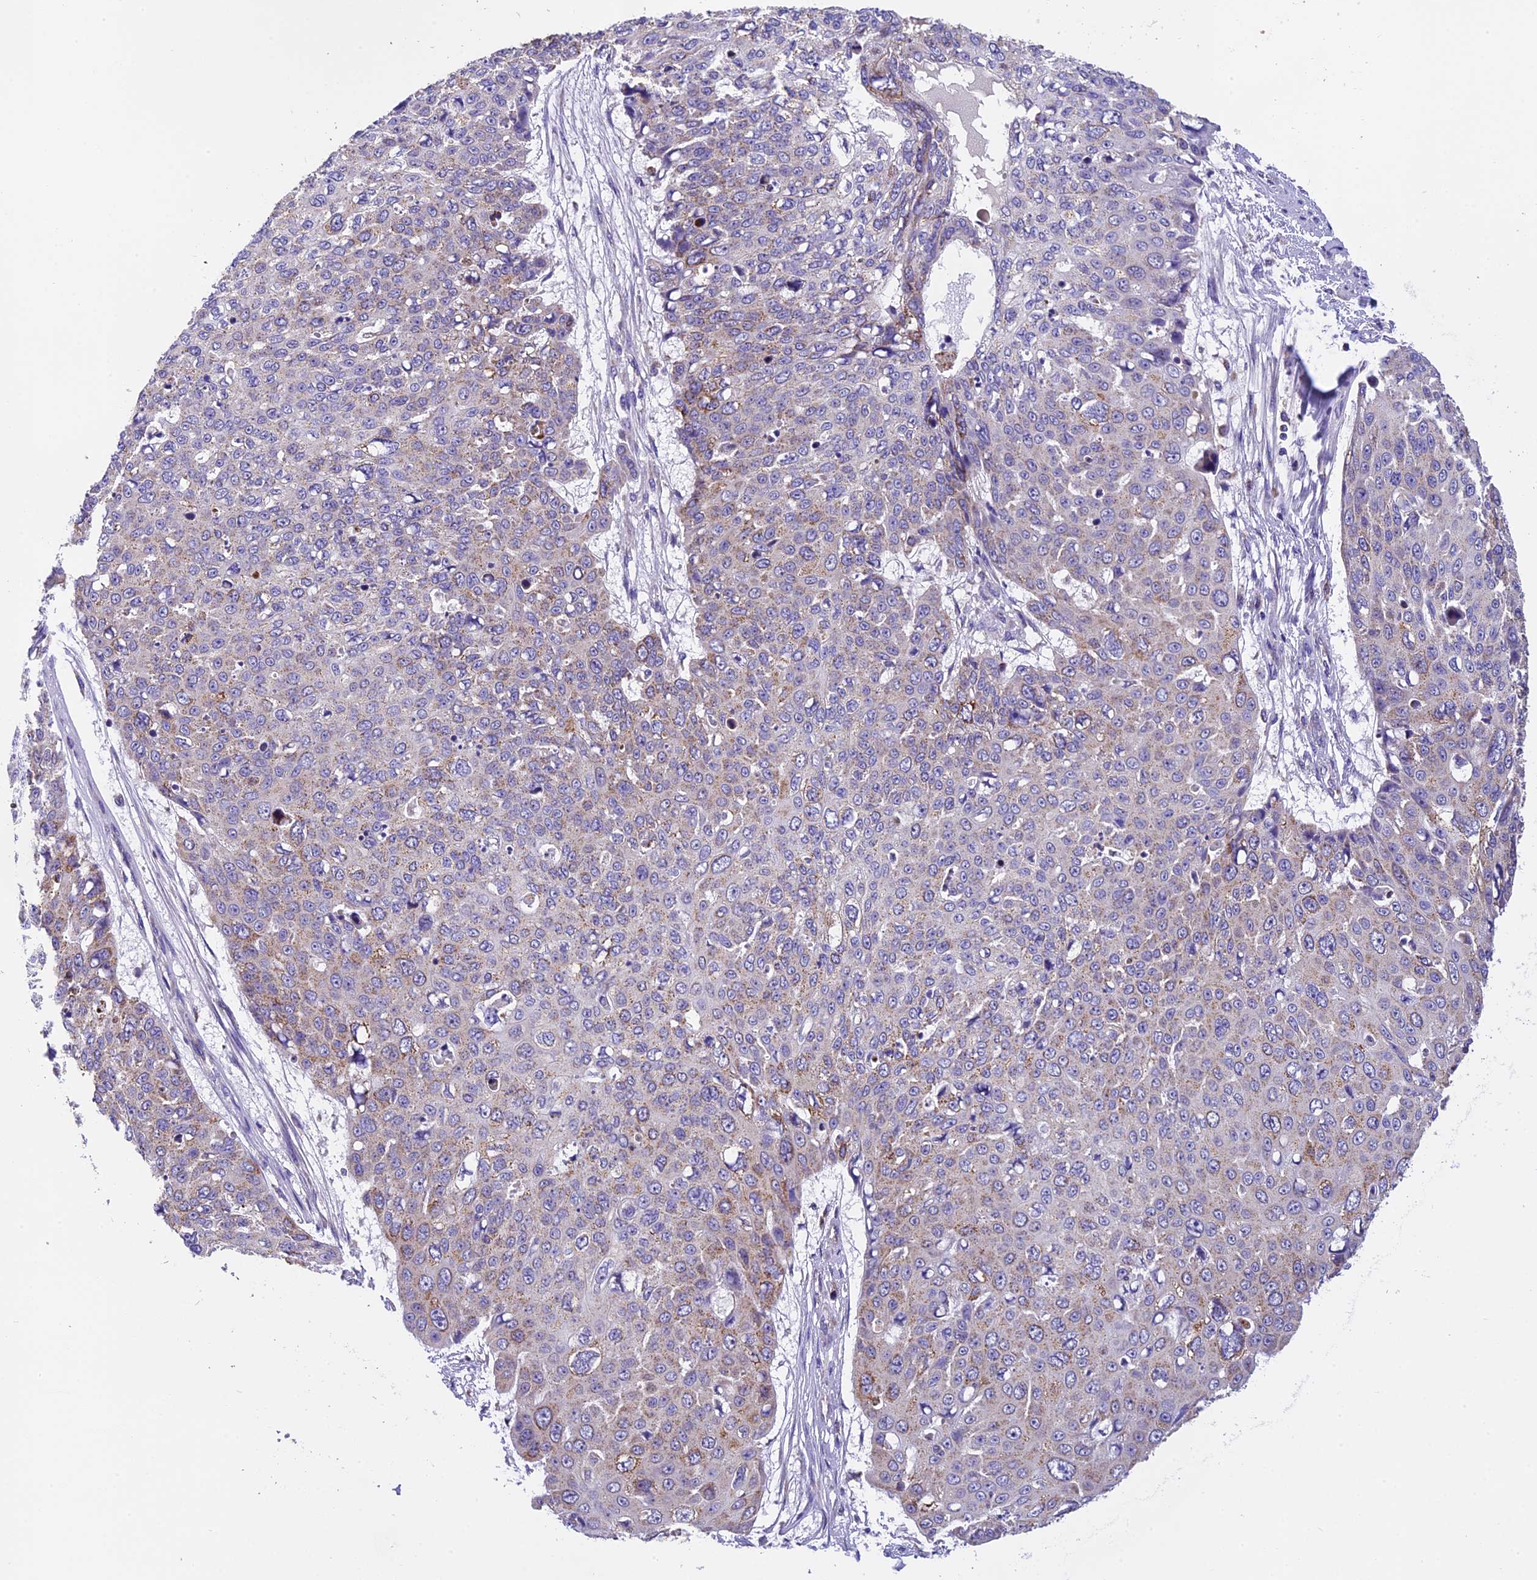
{"staining": {"intensity": "weak", "quantity": "25%-75%", "location": "cytoplasmic/membranous"}, "tissue": "skin cancer", "cell_type": "Tumor cells", "image_type": "cancer", "snomed": [{"axis": "morphology", "description": "Squamous cell carcinoma, NOS"}, {"axis": "topography", "description": "Skin"}], "caption": "Weak cytoplasmic/membranous protein staining is identified in approximately 25%-75% of tumor cells in skin squamous cell carcinoma.", "gene": "MGME1", "patient": {"sex": "male", "age": 71}}